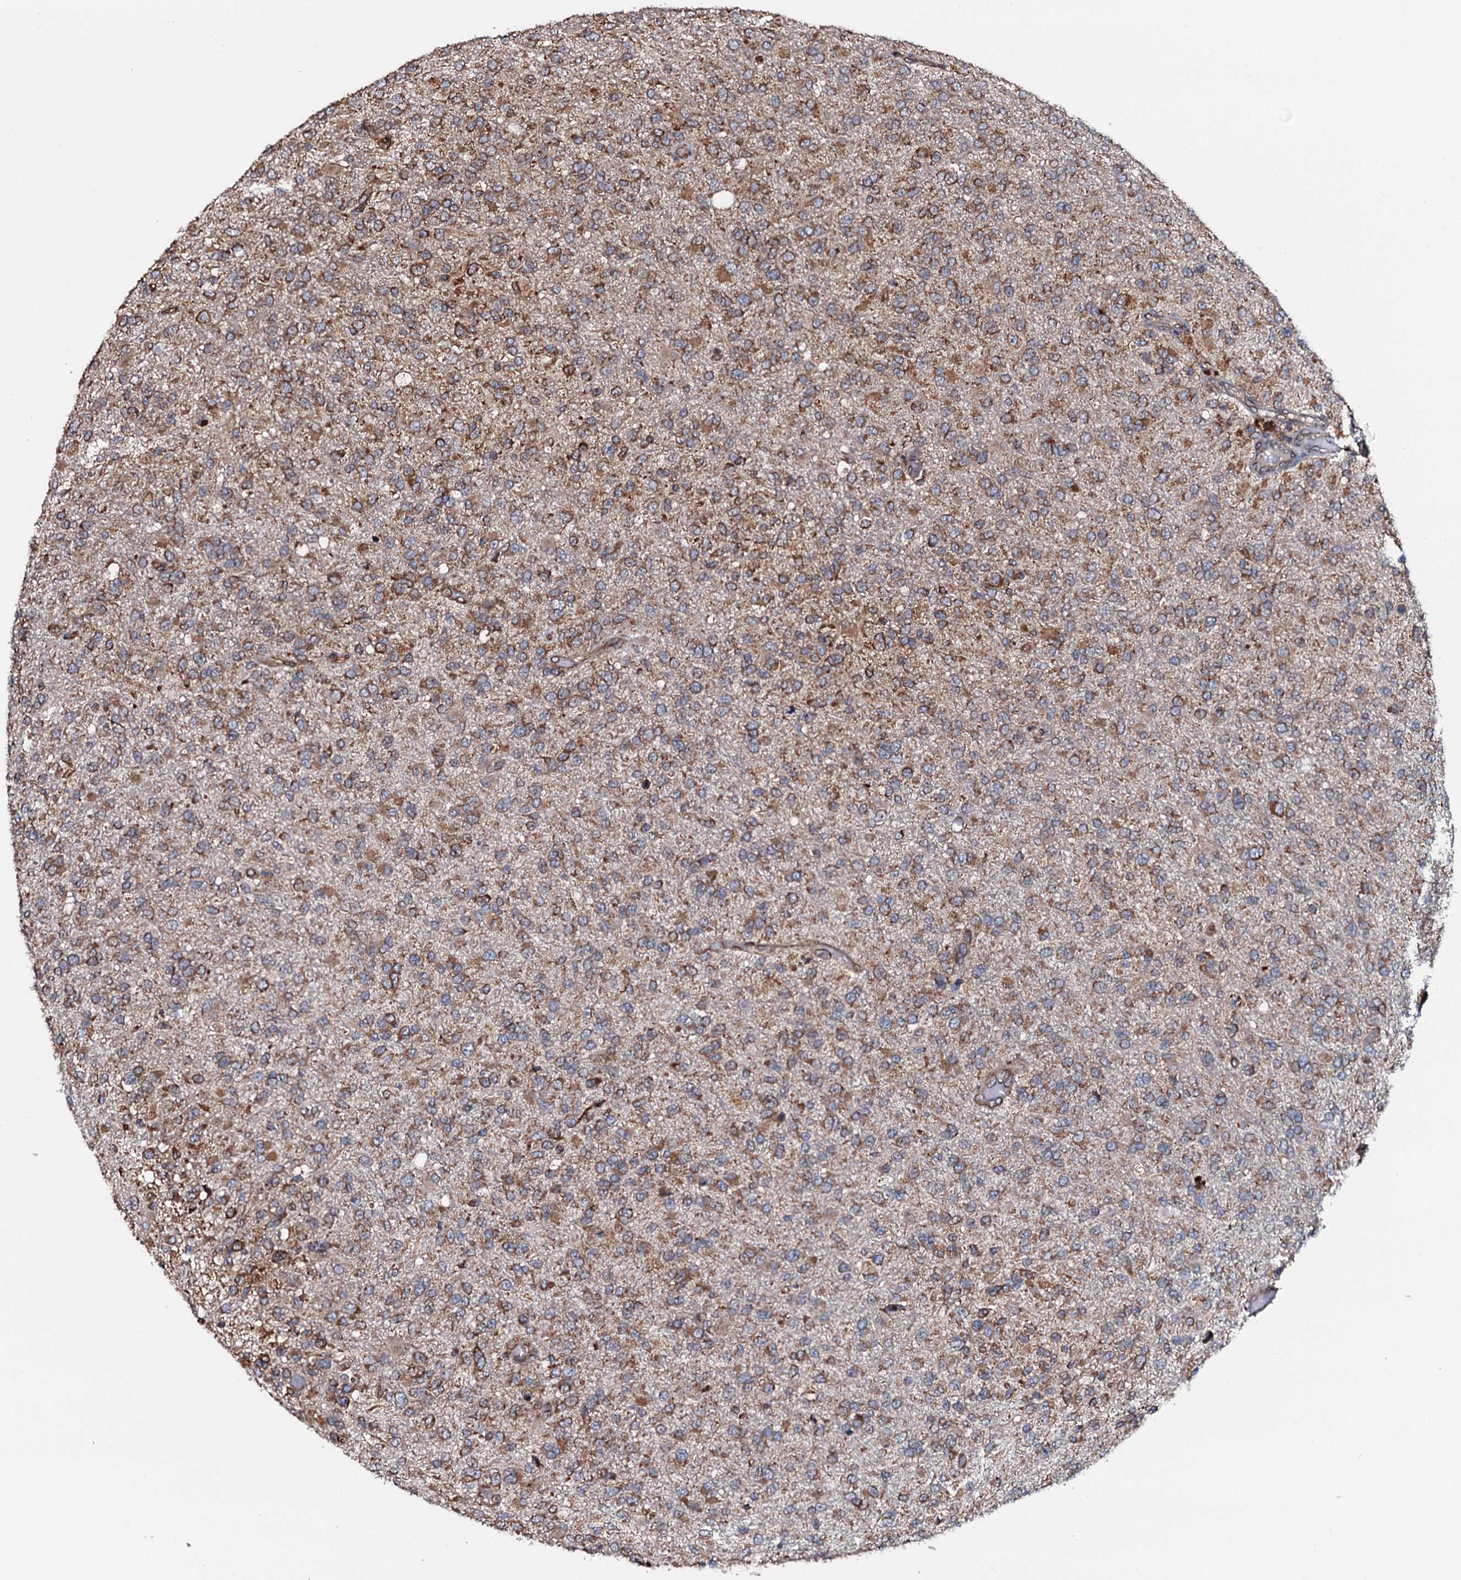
{"staining": {"intensity": "moderate", "quantity": ">75%", "location": "cytoplasmic/membranous"}, "tissue": "glioma", "cell_type": "Tumor cells", "image_type": "cancer", "snomed": [{"axis": "morphology", "description": "Glioma, malignant, High grade"}, {"axis": "topography", "description": "Brain"}], "caption": "Protein expression analysis of glioma demonstrates moderate cytoplasmic/membranous staining in about >75% of tumor cells.", "gene": "RAB12", "patient": {"sex": "female", "age": 74}}